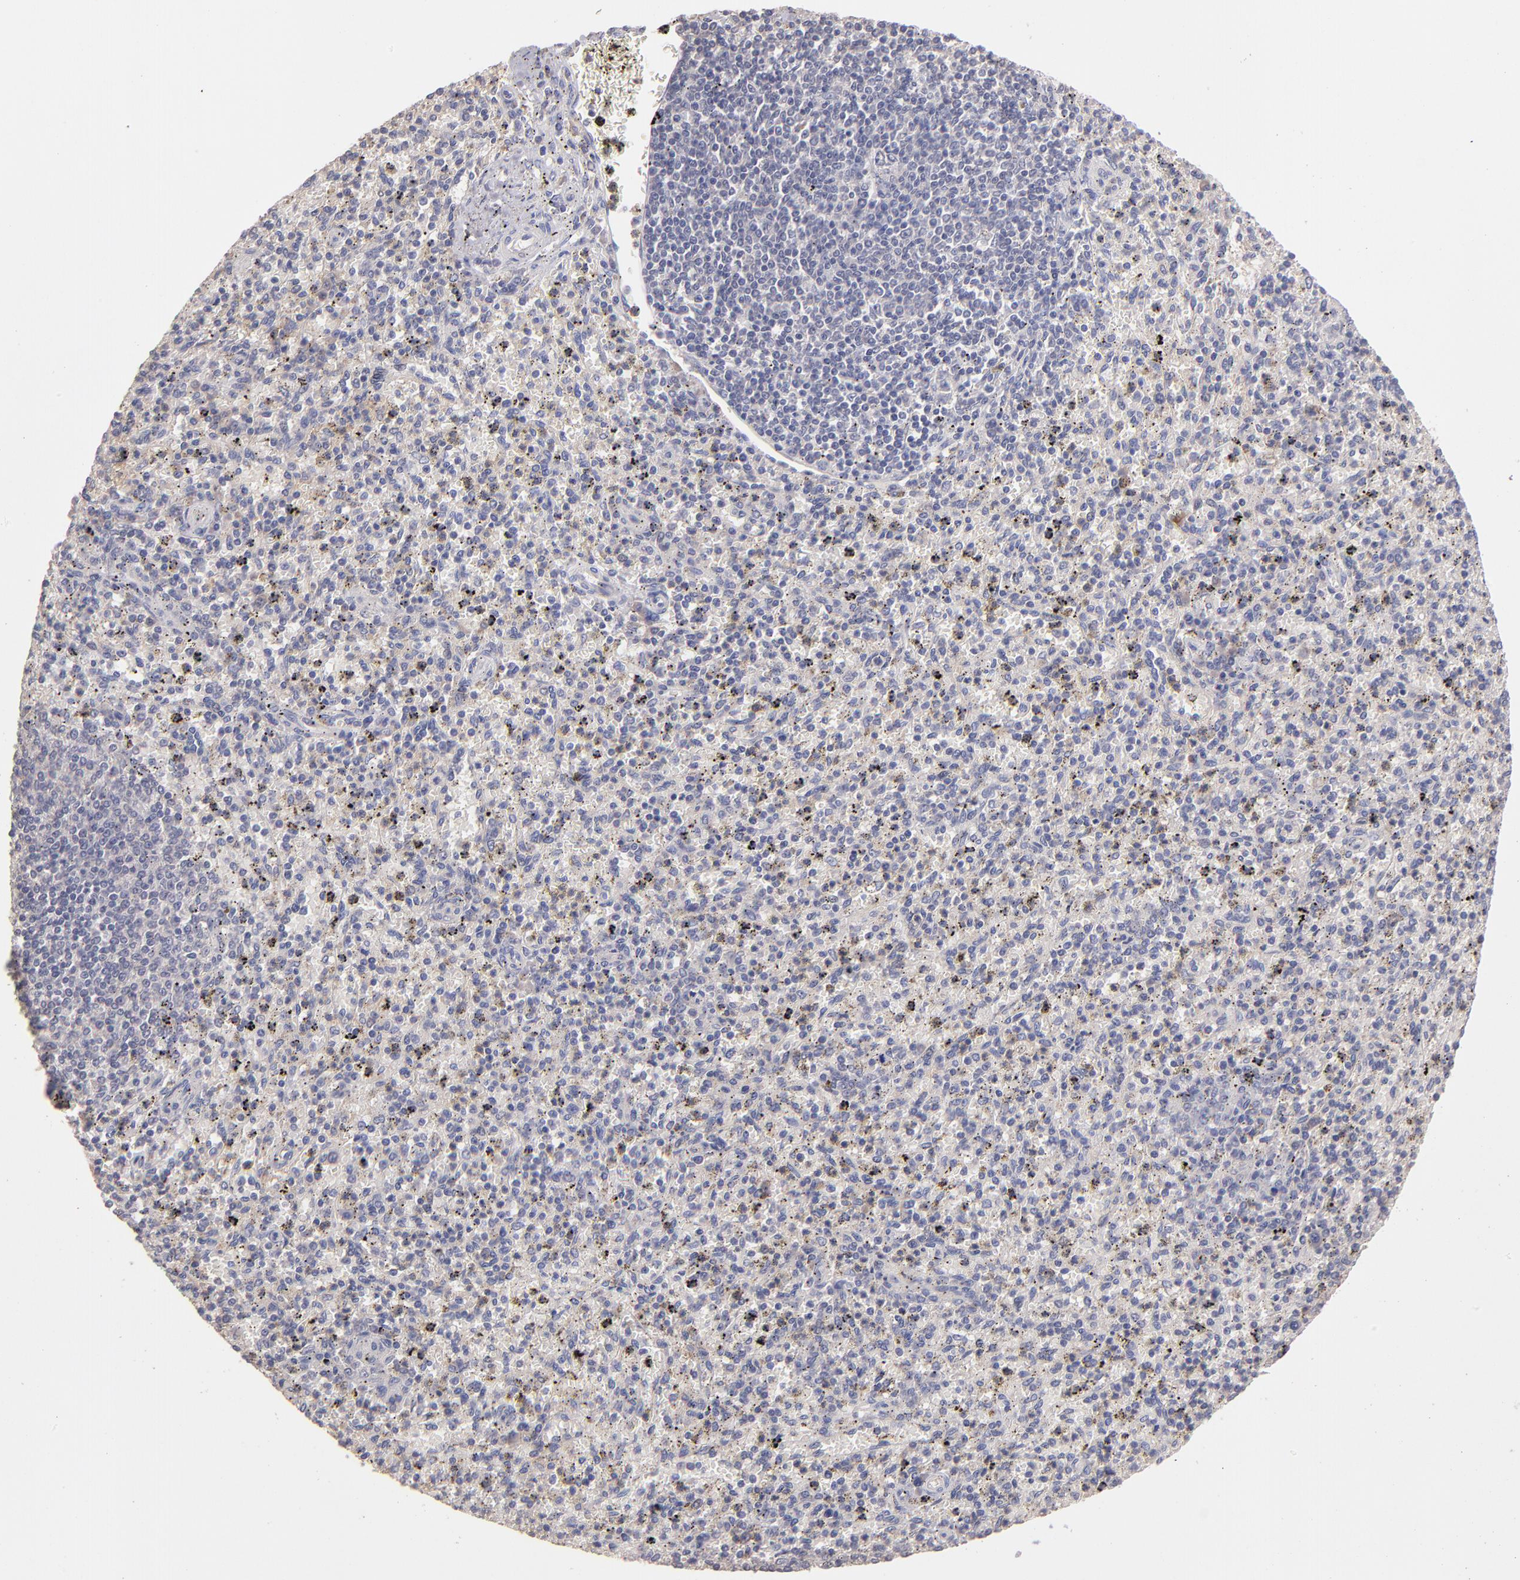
{"staining": {"intensity": "weak", "quantity": "<25%", "location": "cytoplasmic/membranous"}, "tissue": "spleen", "cell_type": "Cells in red pulp", "image_type": "normal", "snomed": [{"axis": "morphology", "description": "Normal tissue, NOS"}, {"axis": "topography", "description": "Spleen"}], "caption": "Photomicrograph shows no significant protein staining in cells in red pulp of benign spleen.", "gene": "GNAZ", "patient": {"sex": "male", "age": 72}}